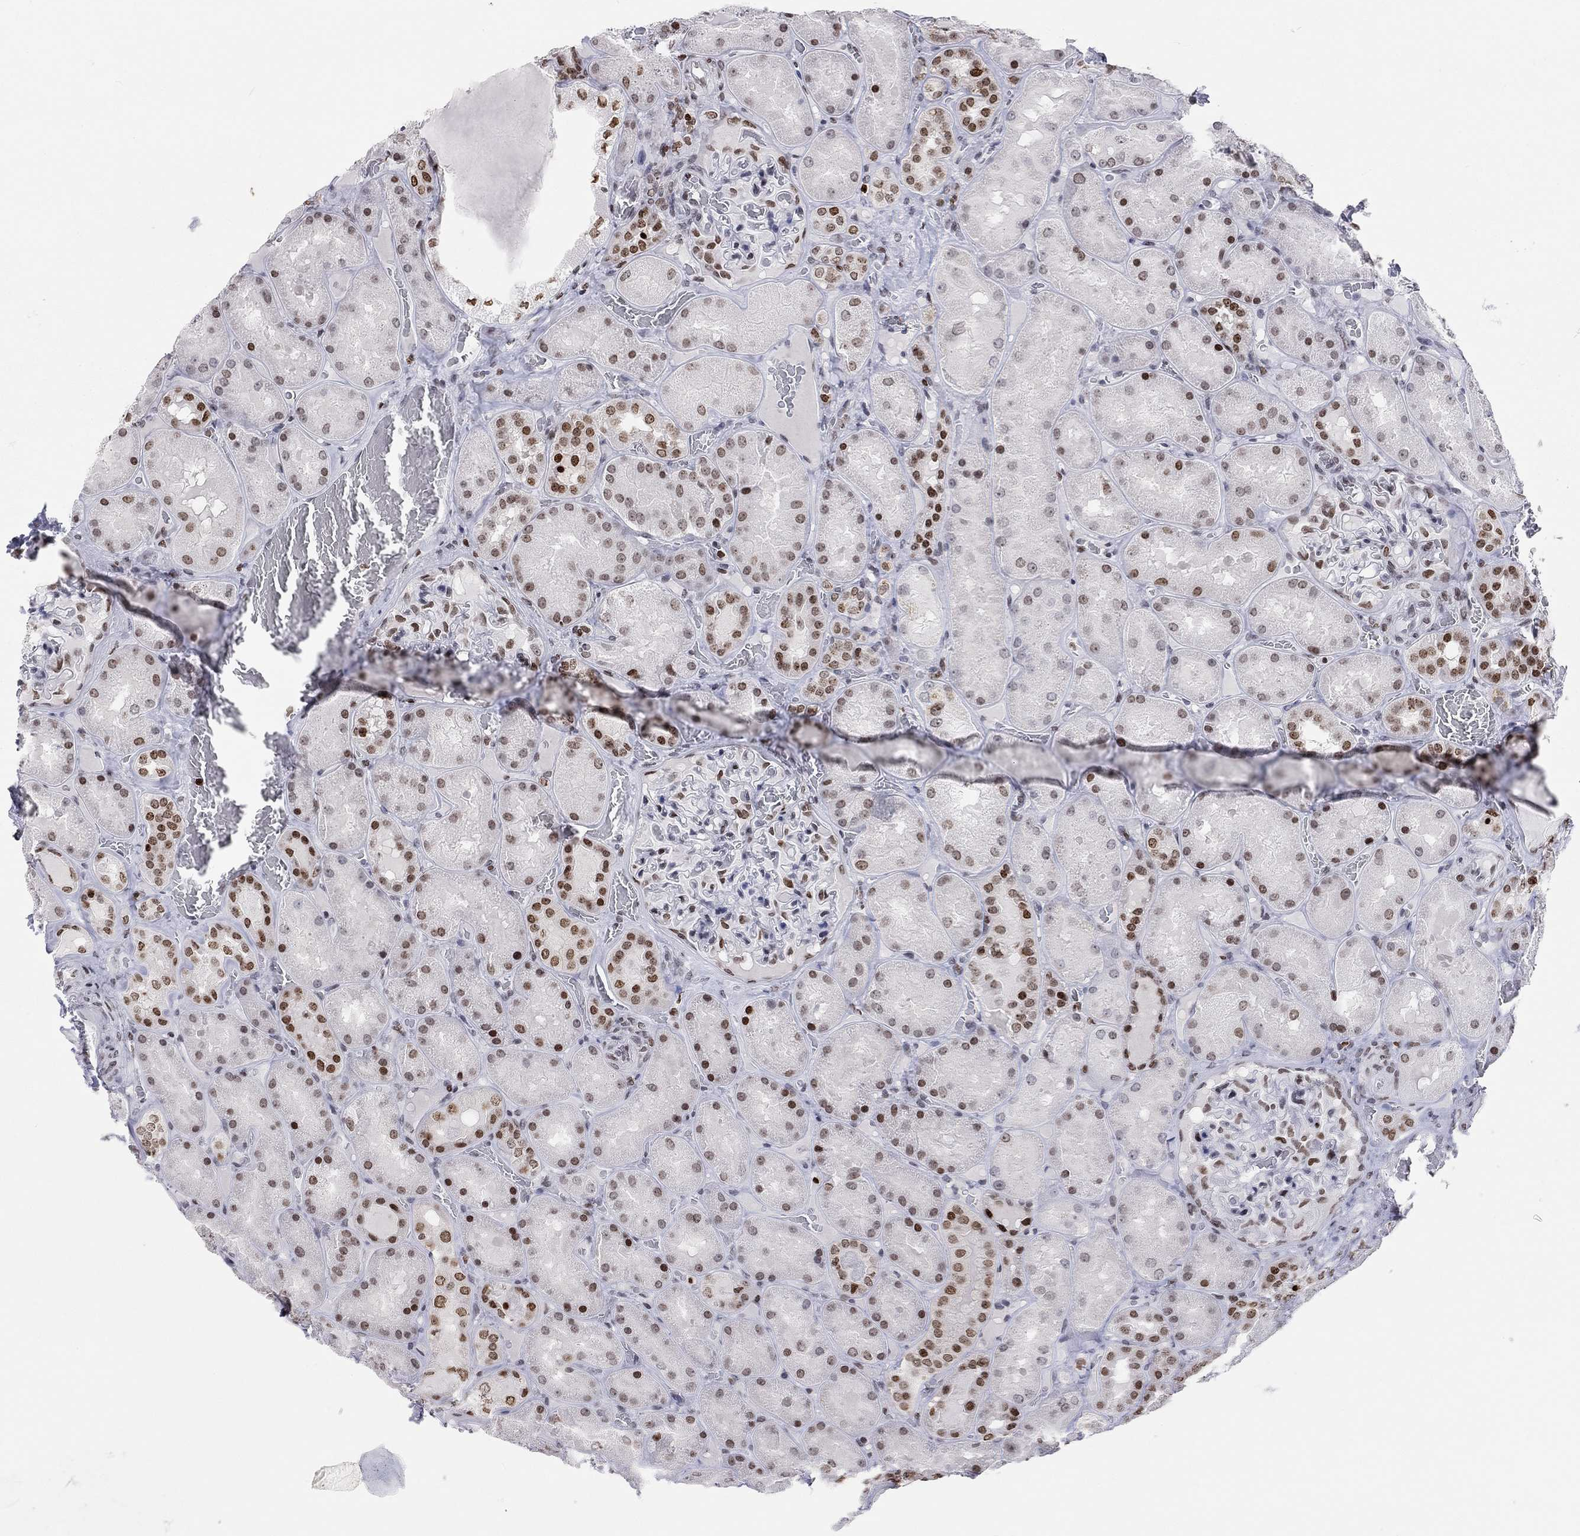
{"staining": {"intensity": "moderate", "quantity": "<25%", "location": "nuclear"}, "tissue": "kidney", "cell_type": "Cells in glomeruli", "image_type": "normal", "snomed": [{"axis": "morphology", "description": "Normal tissue, NOS"}, {"axis": "topography", "description": "Kidney"}], "caption": "The histopathology image shows staining of benign kidney, revealing moderate nuclear protein positivity (brown color) within cells in glomeruli.", "gene": "H2AX", "patient": {"sex": "male", "age": 73}}